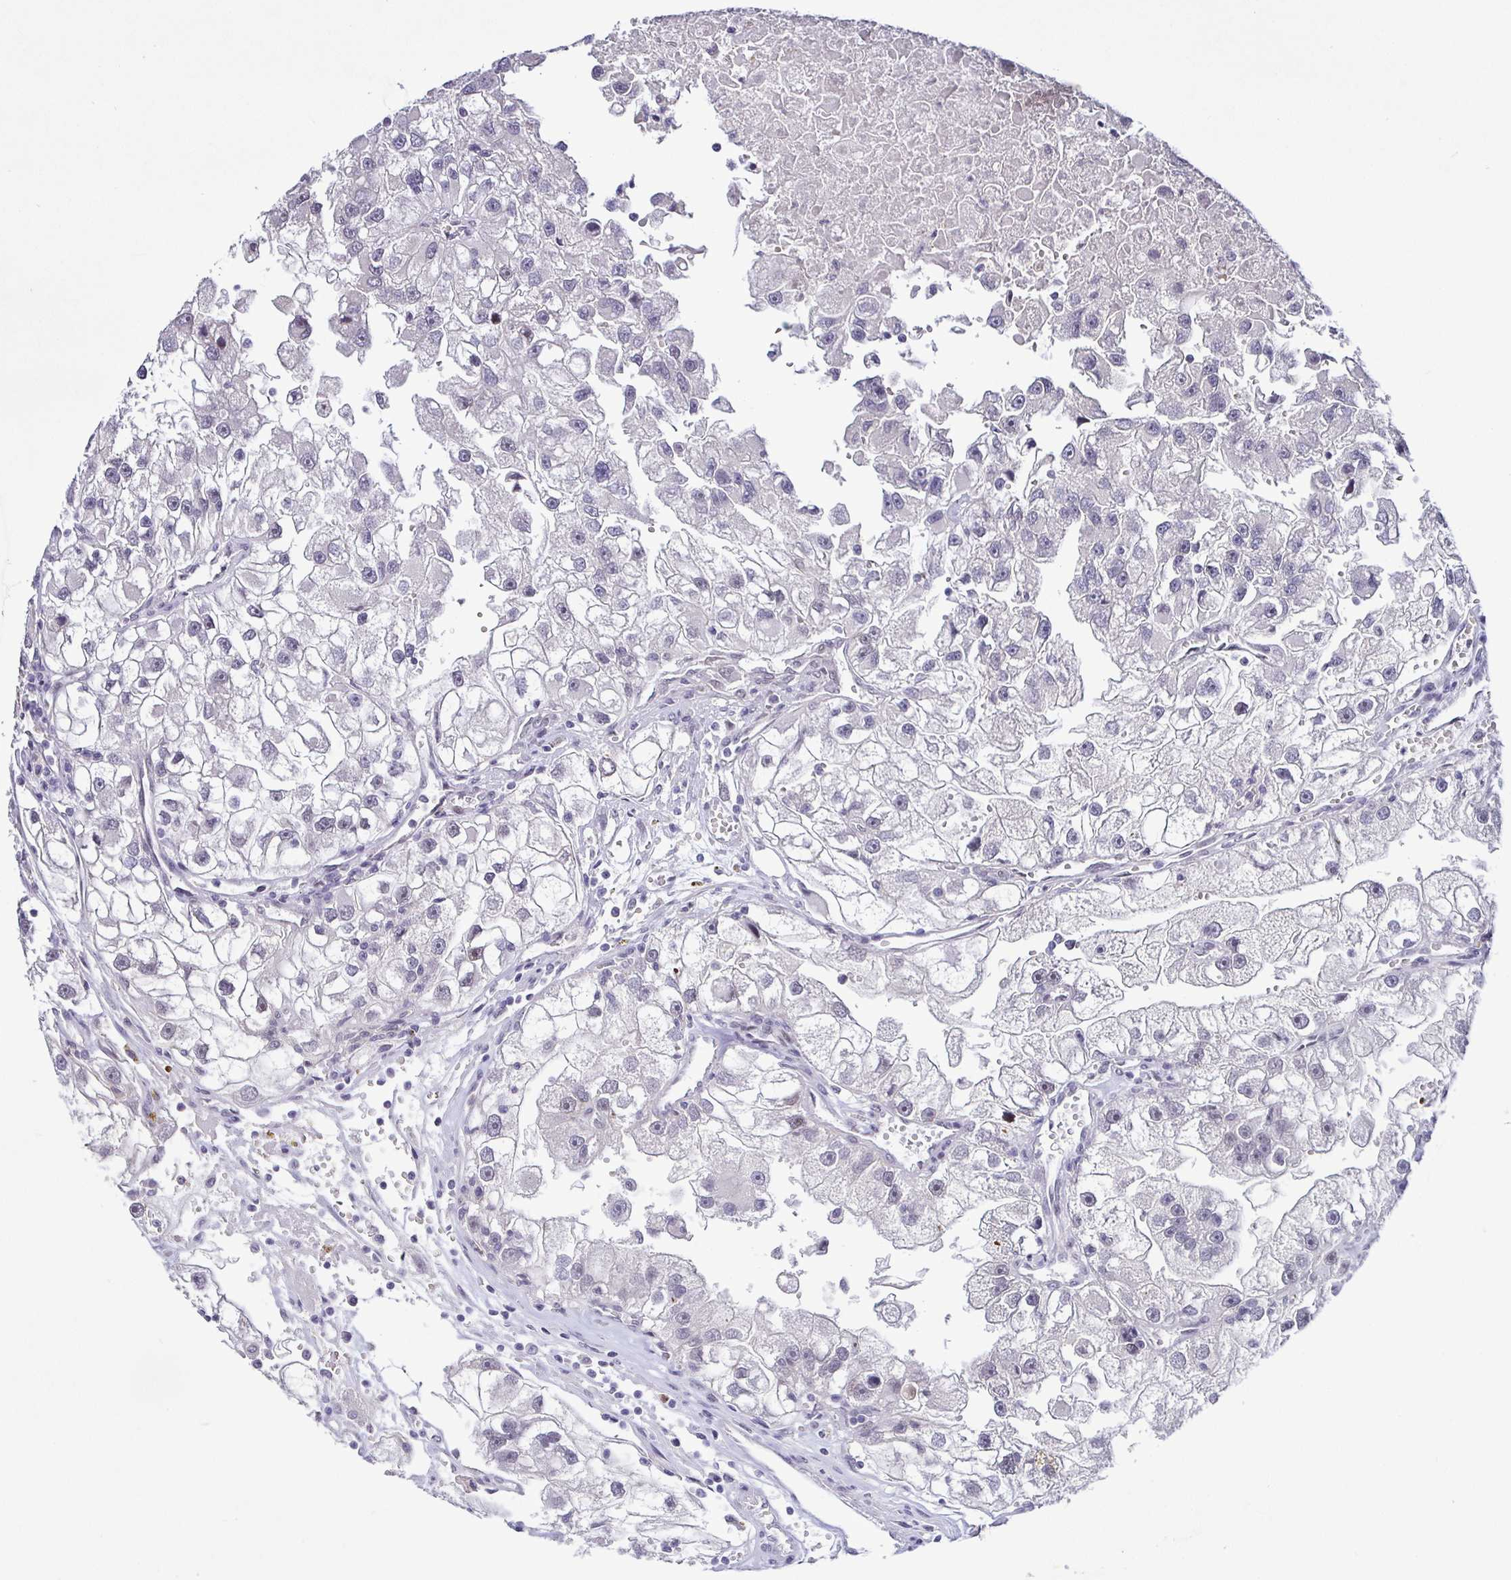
{"staining": {"intensity": "negative", "quantity": "none", "location": "none"}, "tissue": "renal cancer", "cell_type": "Tumor cells", "image_type": "cancer", "snomed": [{"axis": "morphology", "description": "Adenocarcinoma, NOS"}, {"axis": "topography", "description": "Kidney"}], "caption": "A photomicrograph of renal cancer stained for a protein reveals no brown staining in tumor cells.", "gene": "NUP188", "patient": {"sex": "male", "age": 63}}